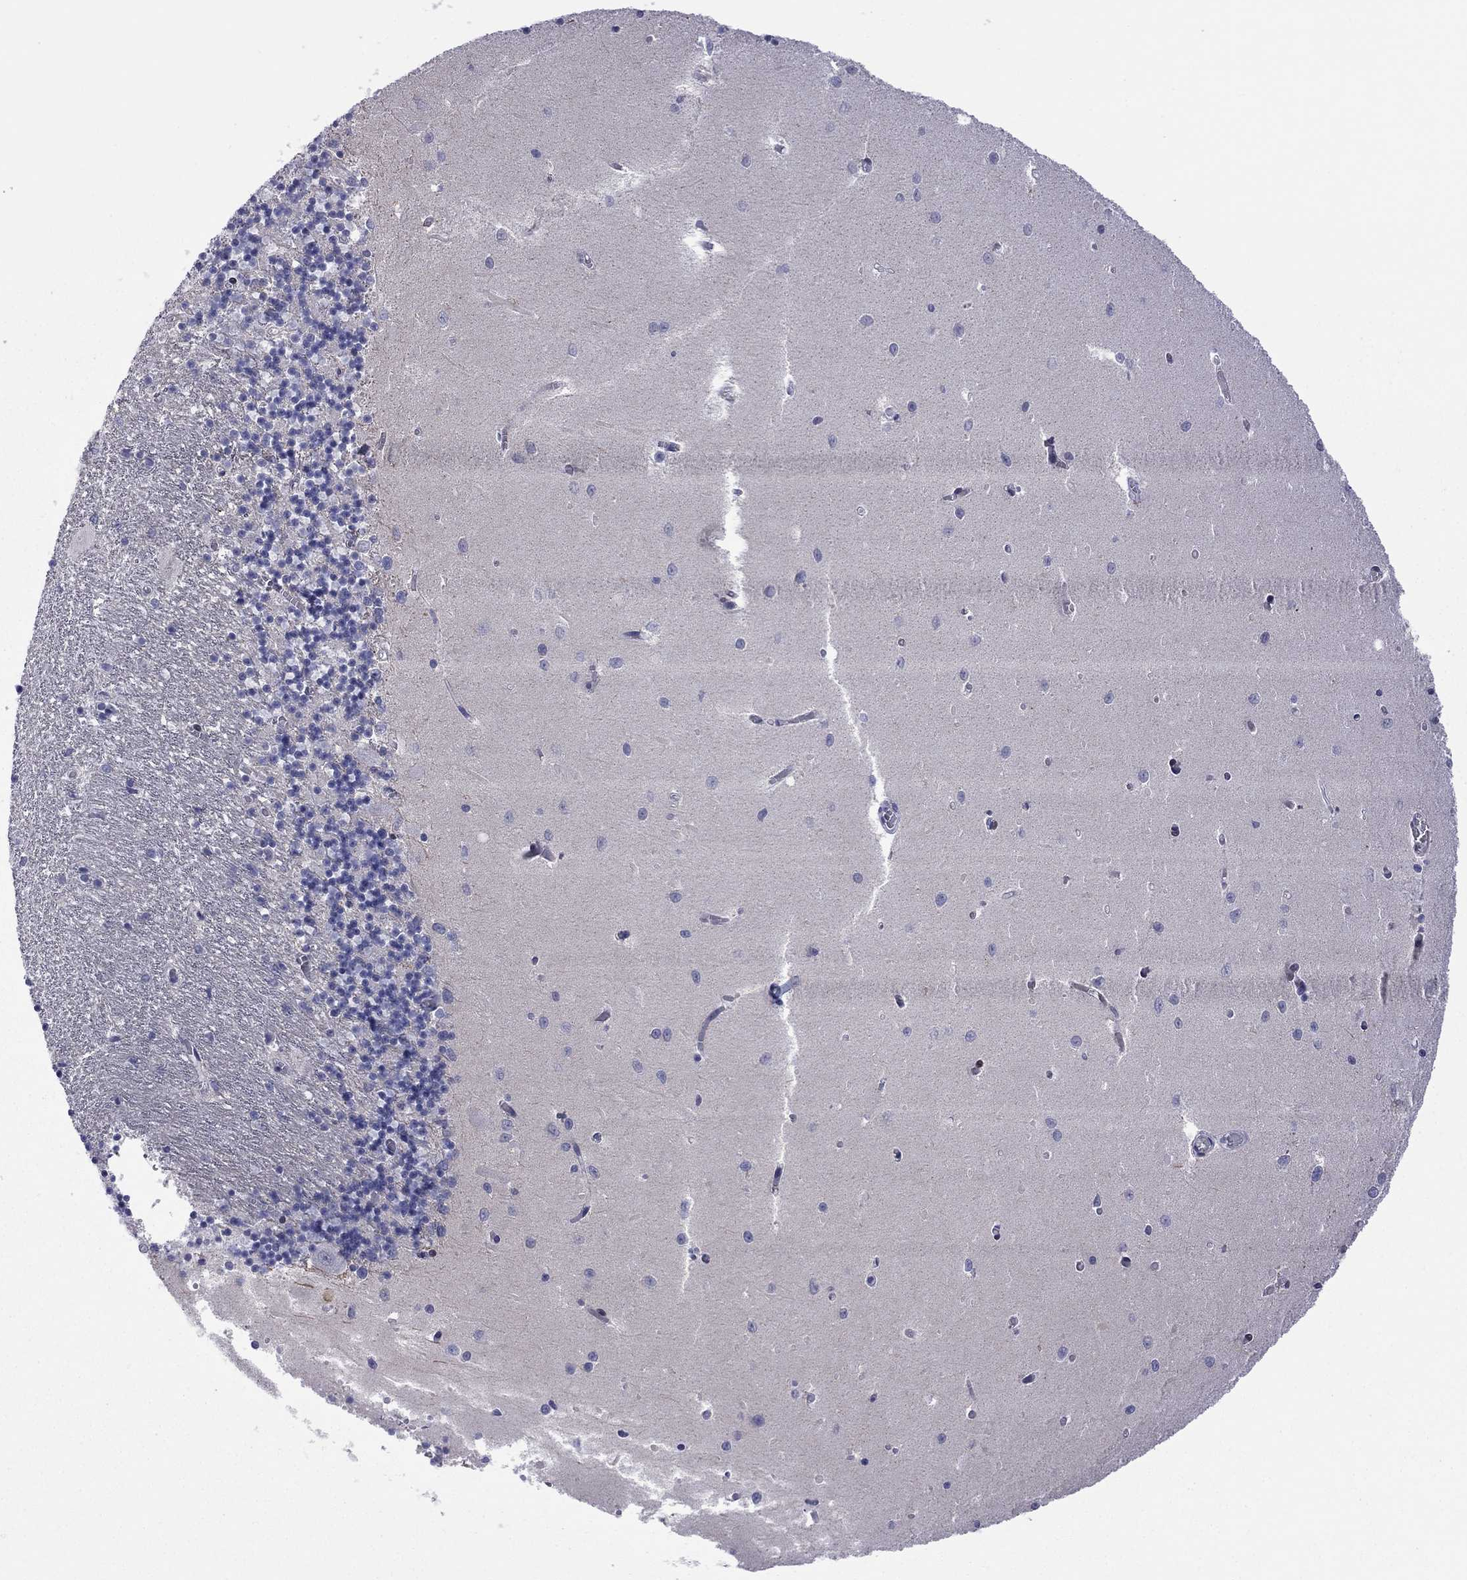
{"staining": {"intensity": "negative", "quantity": "none", "location": "none"}, "tissue": "cerebellum", "cell_type": "Cells in granular layer", "image_type": "normal", "snomed": [{"axis": "morphology", "description": "Normal tissue, NOS"}, {"axis": "topography", "description": "Cerebellum"}], "caption": "Photomicrograph shows no protein positivity in cells in granular layer of normal cerebellum.", "gene": "POU5F2", "patient": {"sex": "female", "age": 64}}